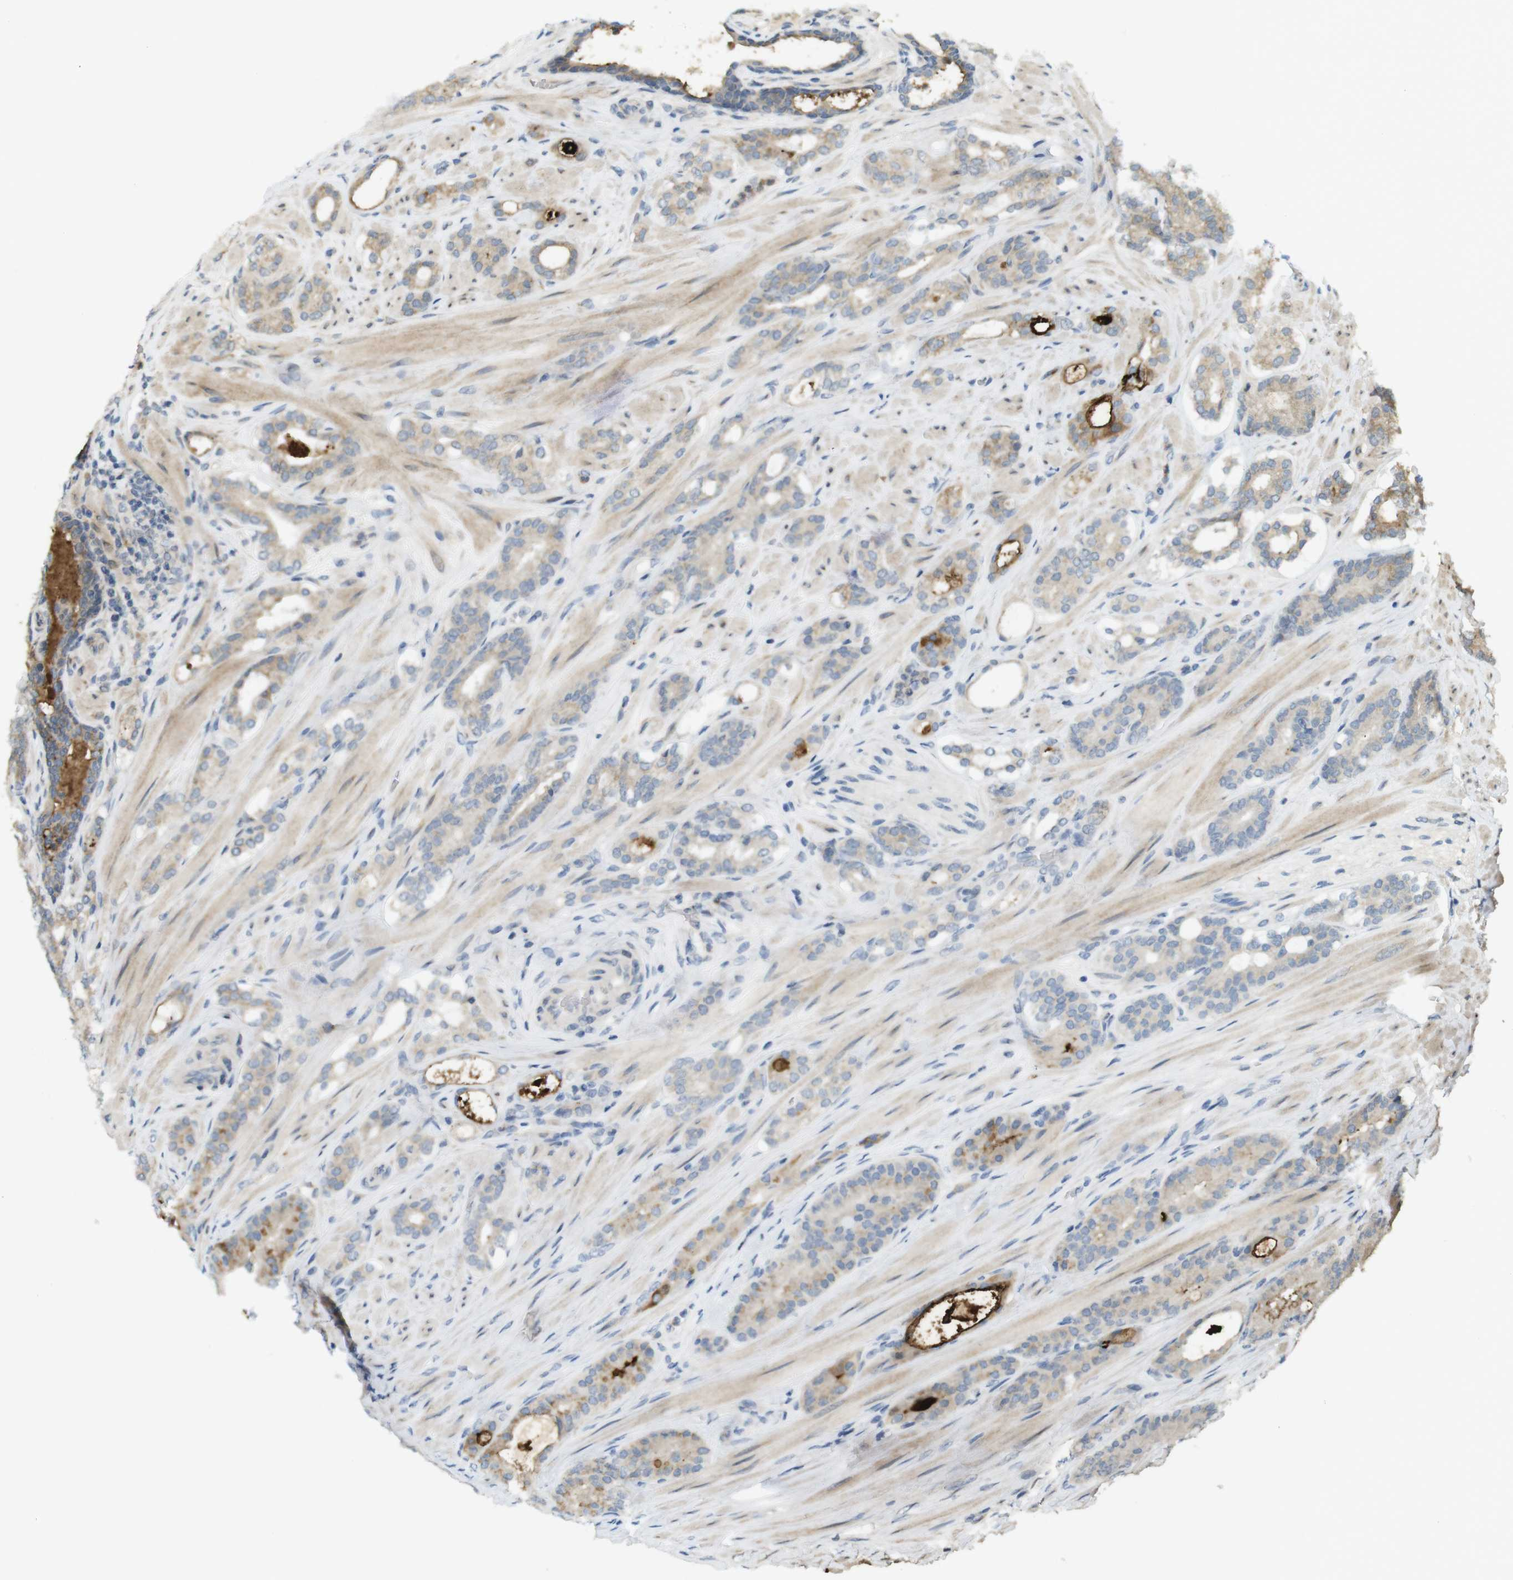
{"staining": {"intensity": "moderate", "quantity": "<25%", "location": "cytoplasmic/membranous"}, "tissue": "prostate cancer", "cell_type": "Tumor cells", "image_type": "cancer", "snomed": [{"axis": "morphology", "description": "Adenocarcinoma, Low grade"}, {"axis": "topography", "description": "Prostate"}], "caption": "About <25% of tumor cells in prostate low-grade adenocarcinoma display moderate cytoplasmic/membranous protein expression as visualized by brown immunohistochemical staining.", "gene": "CLRN3", "patient": {"sex": "male", "age": 63}}